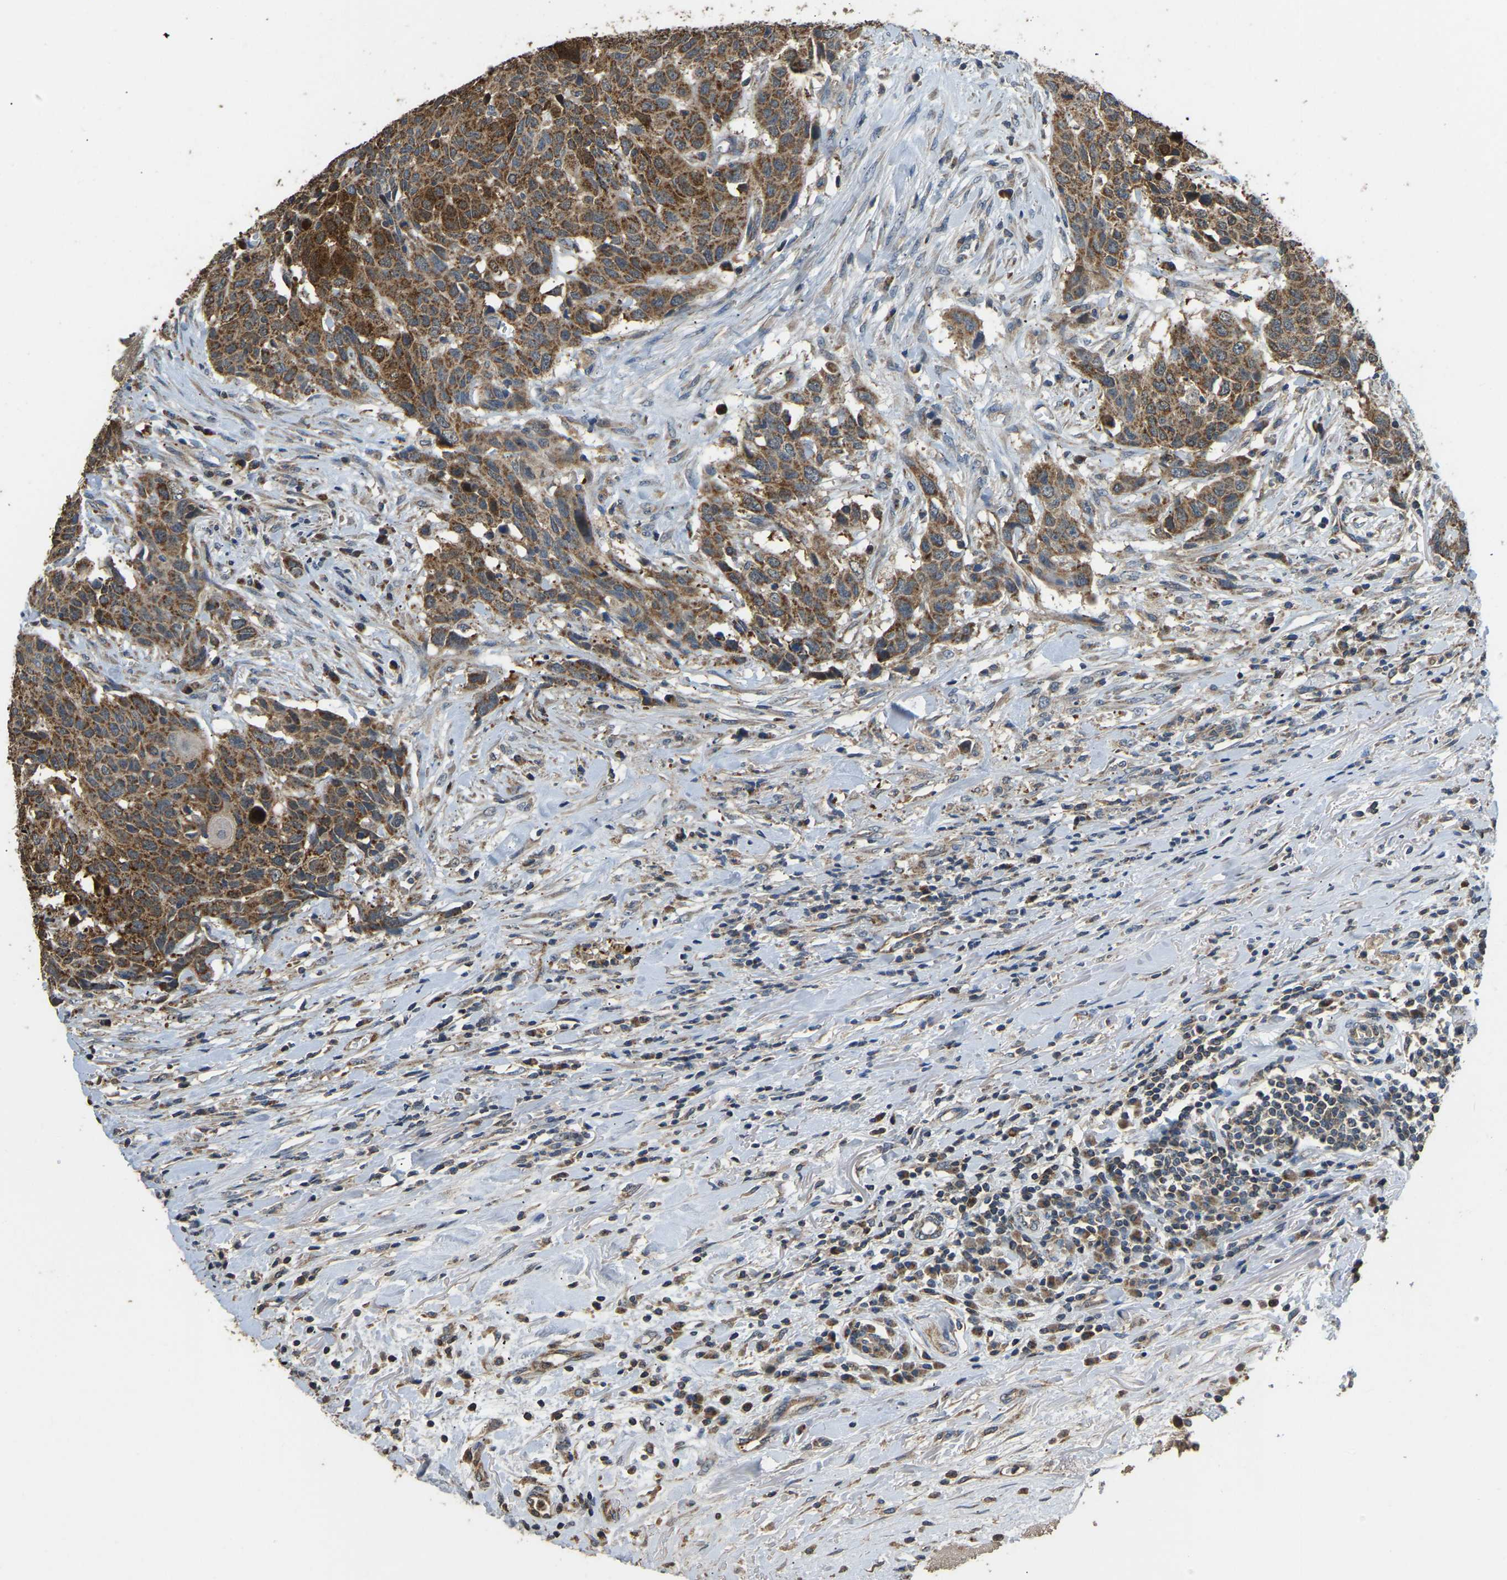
{"staining": {"intensity": "strong", "quantity": ">75%", "location": "cytoplasmic/membranous"}, "tissue": "head and neck cancer", "cell_type": "Tumor cells", "image_type": "cancer", "snomed": [{"axis": "morphology", "description": "Squamous cell carcinoma, NOS"}, {"axis": "topography", "description": "Head-Neck"}], "caption": "A high-resolution photomicrograph shows immunohistochemistry (IHC) staining of head and neck cancer, which displays strong cytoplasmic/membranous staining in about >75% of tumor cells.", "gene": "TUFM", "patient": {"sex": "male", "age": 66}}